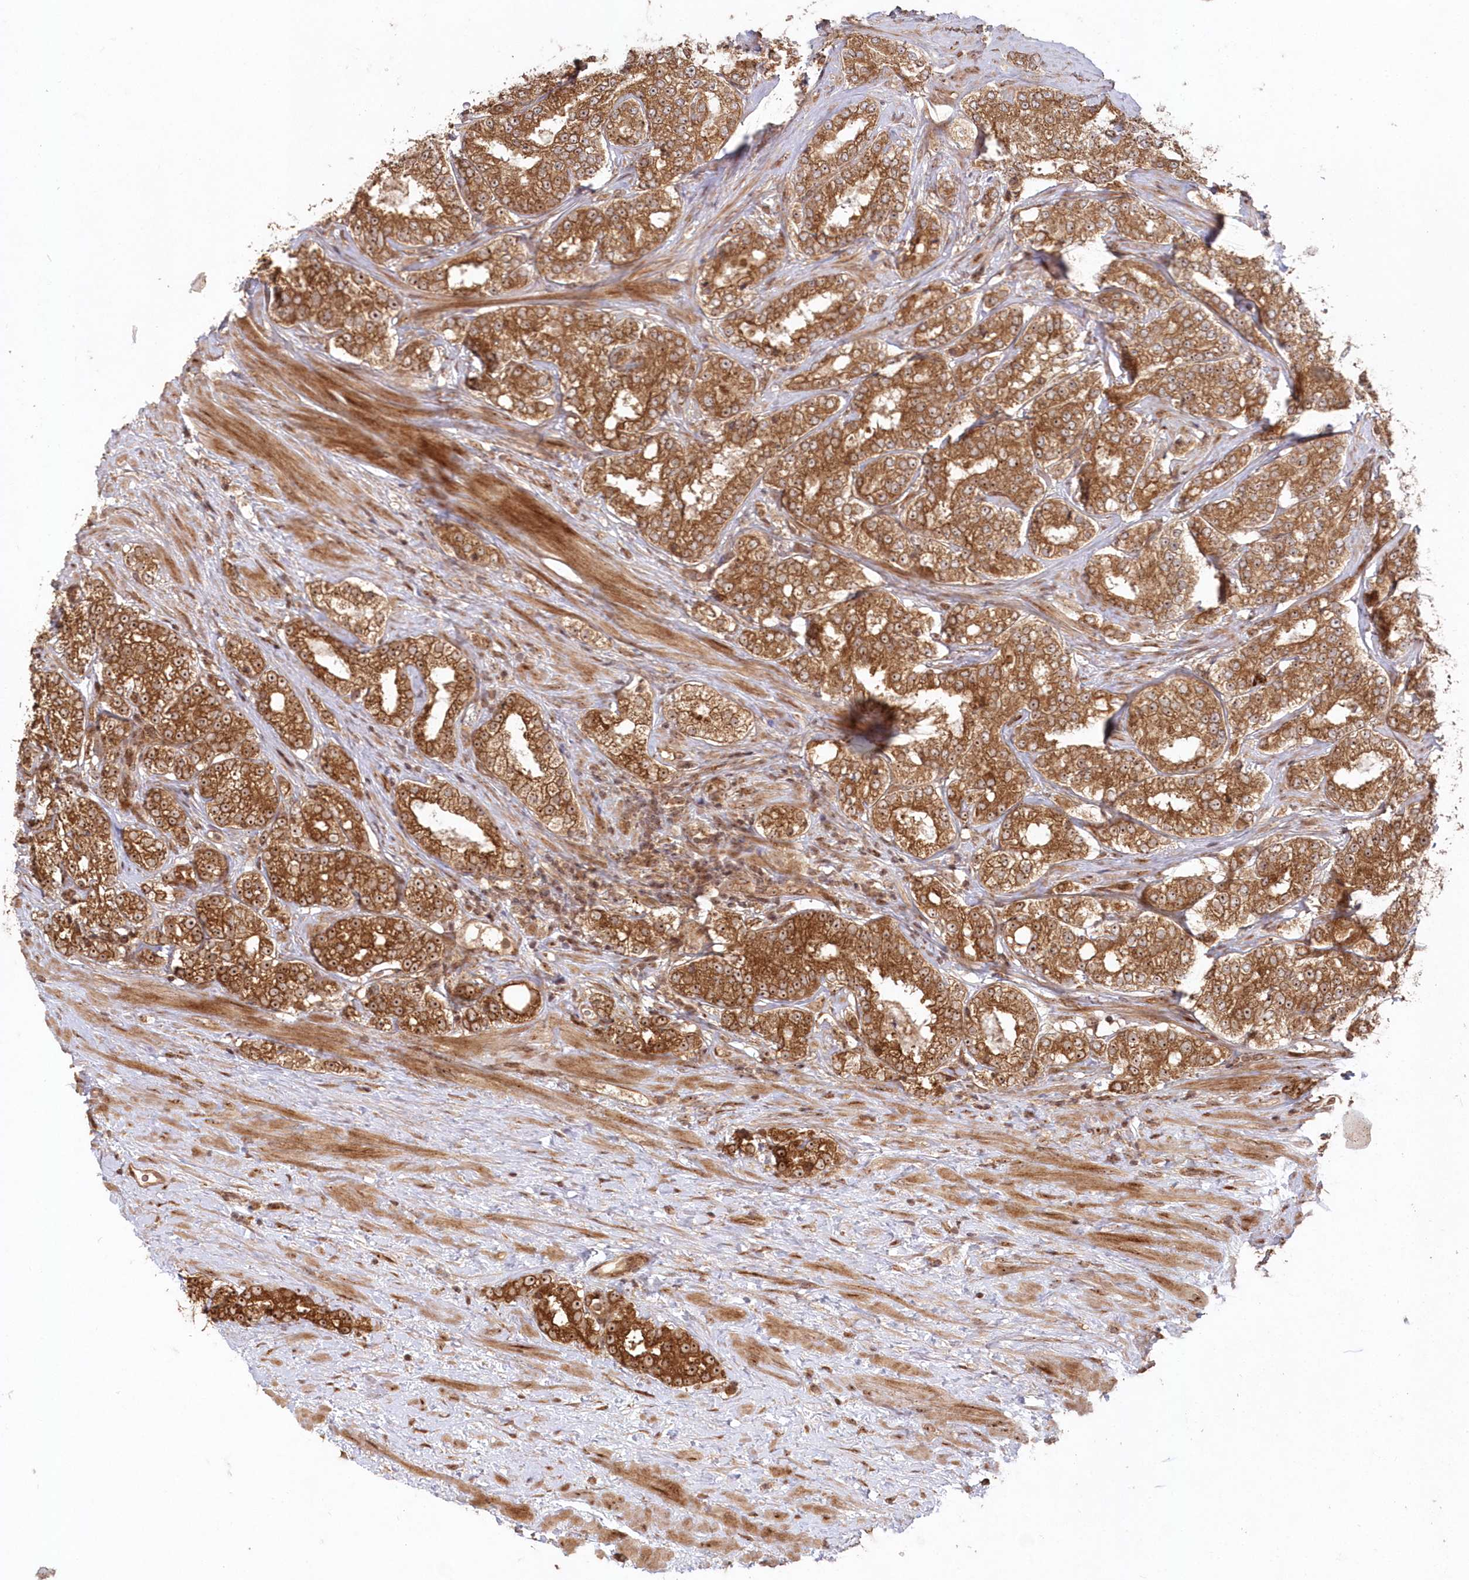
{"staining": {"intensity": "moderate", "quantity": ">75%", "location": "cytoplasmic/membranous,nuclear"}, "tissue": "prostate cancer", "cell_type": "Tumor cells", "image_type": "cancer", "snomed": [{"axis": "morphology", "description": "Normal tissue, NOS"}, {"axis": "morphology", "description": "Adenocarcinoma, High grade"}, {"axis": "topography", "description": "Prostate"}], "caption": "An immunohistochemistry image of tumor tissue is shown. Protein staining in brown labels moderate cytoplasmic/membranous and nuclear positivity in prostate cancer within tumor cells.", "gene": "SERINC1", "patient": {"sex": "male", "age": 83}}